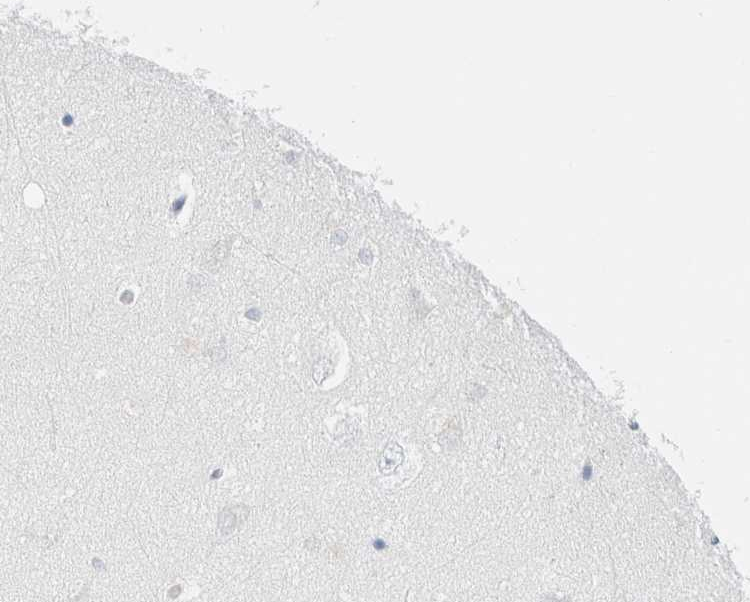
{"staining": {"intensity": "negative", "quantity": "none", "location": "none"}, "tissue": "hippocampus", "cell_type": "Glial cells", "image_type": "normal", "snomed": [{"axis": "morphology", "description": "Normal tissue, NOS"}, {"axis": "topography", "description": "Hippocampus"}], "caption": "The histopathology image reveals no significant positivity in glial cells of hippocampus.", "gene": "CPQ", "patient": {"sex": "male", "age": 45}}